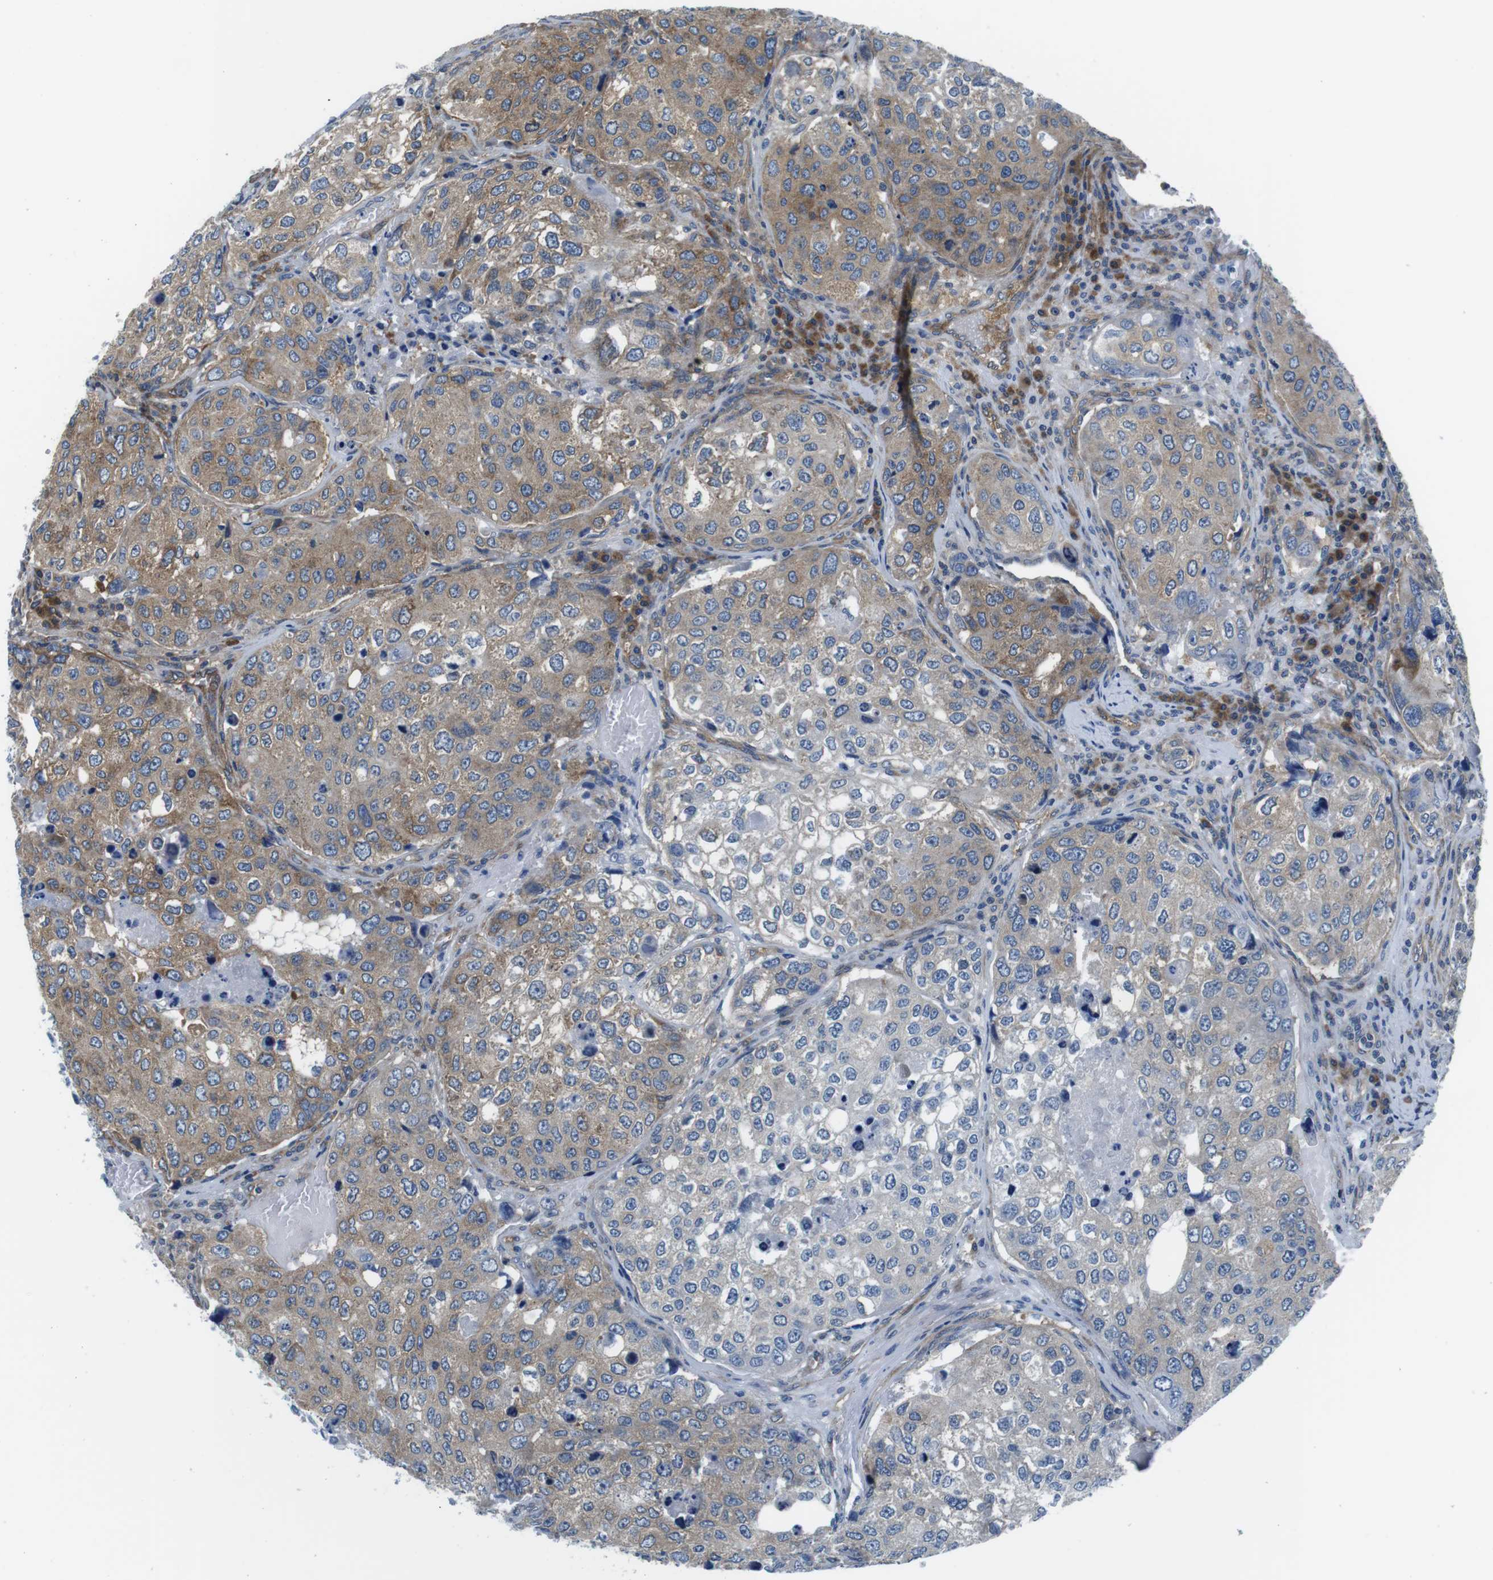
{"staining": {"intensity": "moderate", "quantity": "25%-75%", "location": "cytoplasmic/membranous"}, "tissue": "urothelial cancer", "cell_type": "Tumor cells", "image_type": "cancer", "snomed": [{"axis": "morphology", "description": "Urothelial carcinoma, High grade"}, {"axis": "topography", "description": "Lymph node"}, {"axis": "topography", "description": "Urinary bladder"}], "caption": "Immunohistochemistry staining of urothelial carcinoma (high-grade), which reveals medium levels of moderate cytoplasmic/membranous positivity in about 25%-75% of tumor cells indicating moderate cytoplasmic/membranous protein expression. The staining was performed using DAB (brown) for protein detection and nuclei were counterstained in hematoxylin (blue).", "gene": "EIF2B5", "patient": {"sex": "male", "age": 51}}